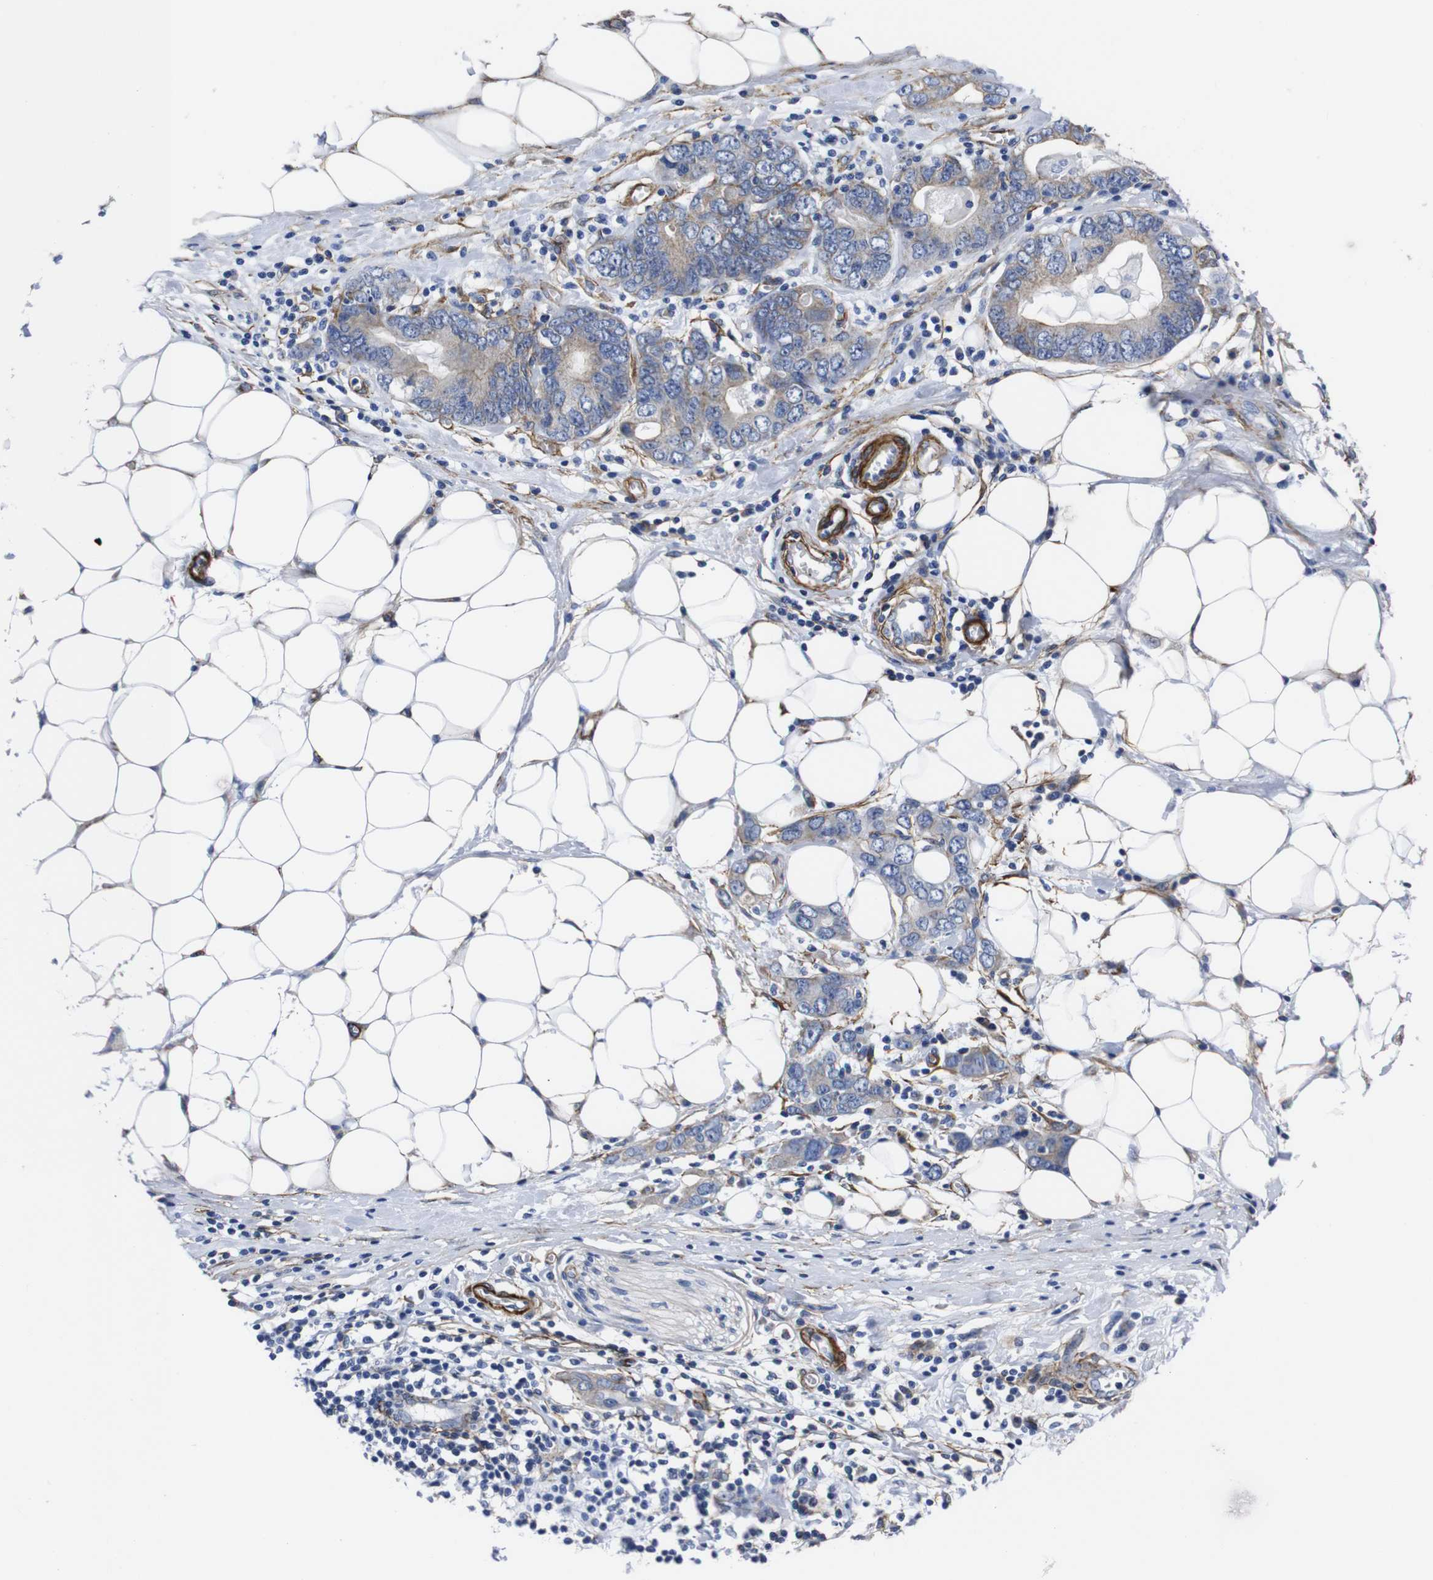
{"staining": {"intensity": "weak", "quantity": ">75%", "location": "cytoplasmic/membranous"}, "tissue": "stomach cancer", "cell_type": "Tumor cells", "image_type": "cancer", "snomed": [{"axis": "morphology", "description": "Adenocarcinoma, NOS"}, {"axis": "topography", "description": "Stomach, lower"}], "caption": "Immunohistochemistry (IHC) staining of stomach adenocarcinoma, which displays low levels of weak cytoplasmic/membranous positivity in approximately >75% of tumor cells indicating weak cytoplasmic/membranous protein positivity. The staining was performed using DAB (brown) for protein detection and nuclei were counterstained in hematoxylin (blue).", "gene": "WNT10A", "patient": {"sex": "female", "age": 93}}